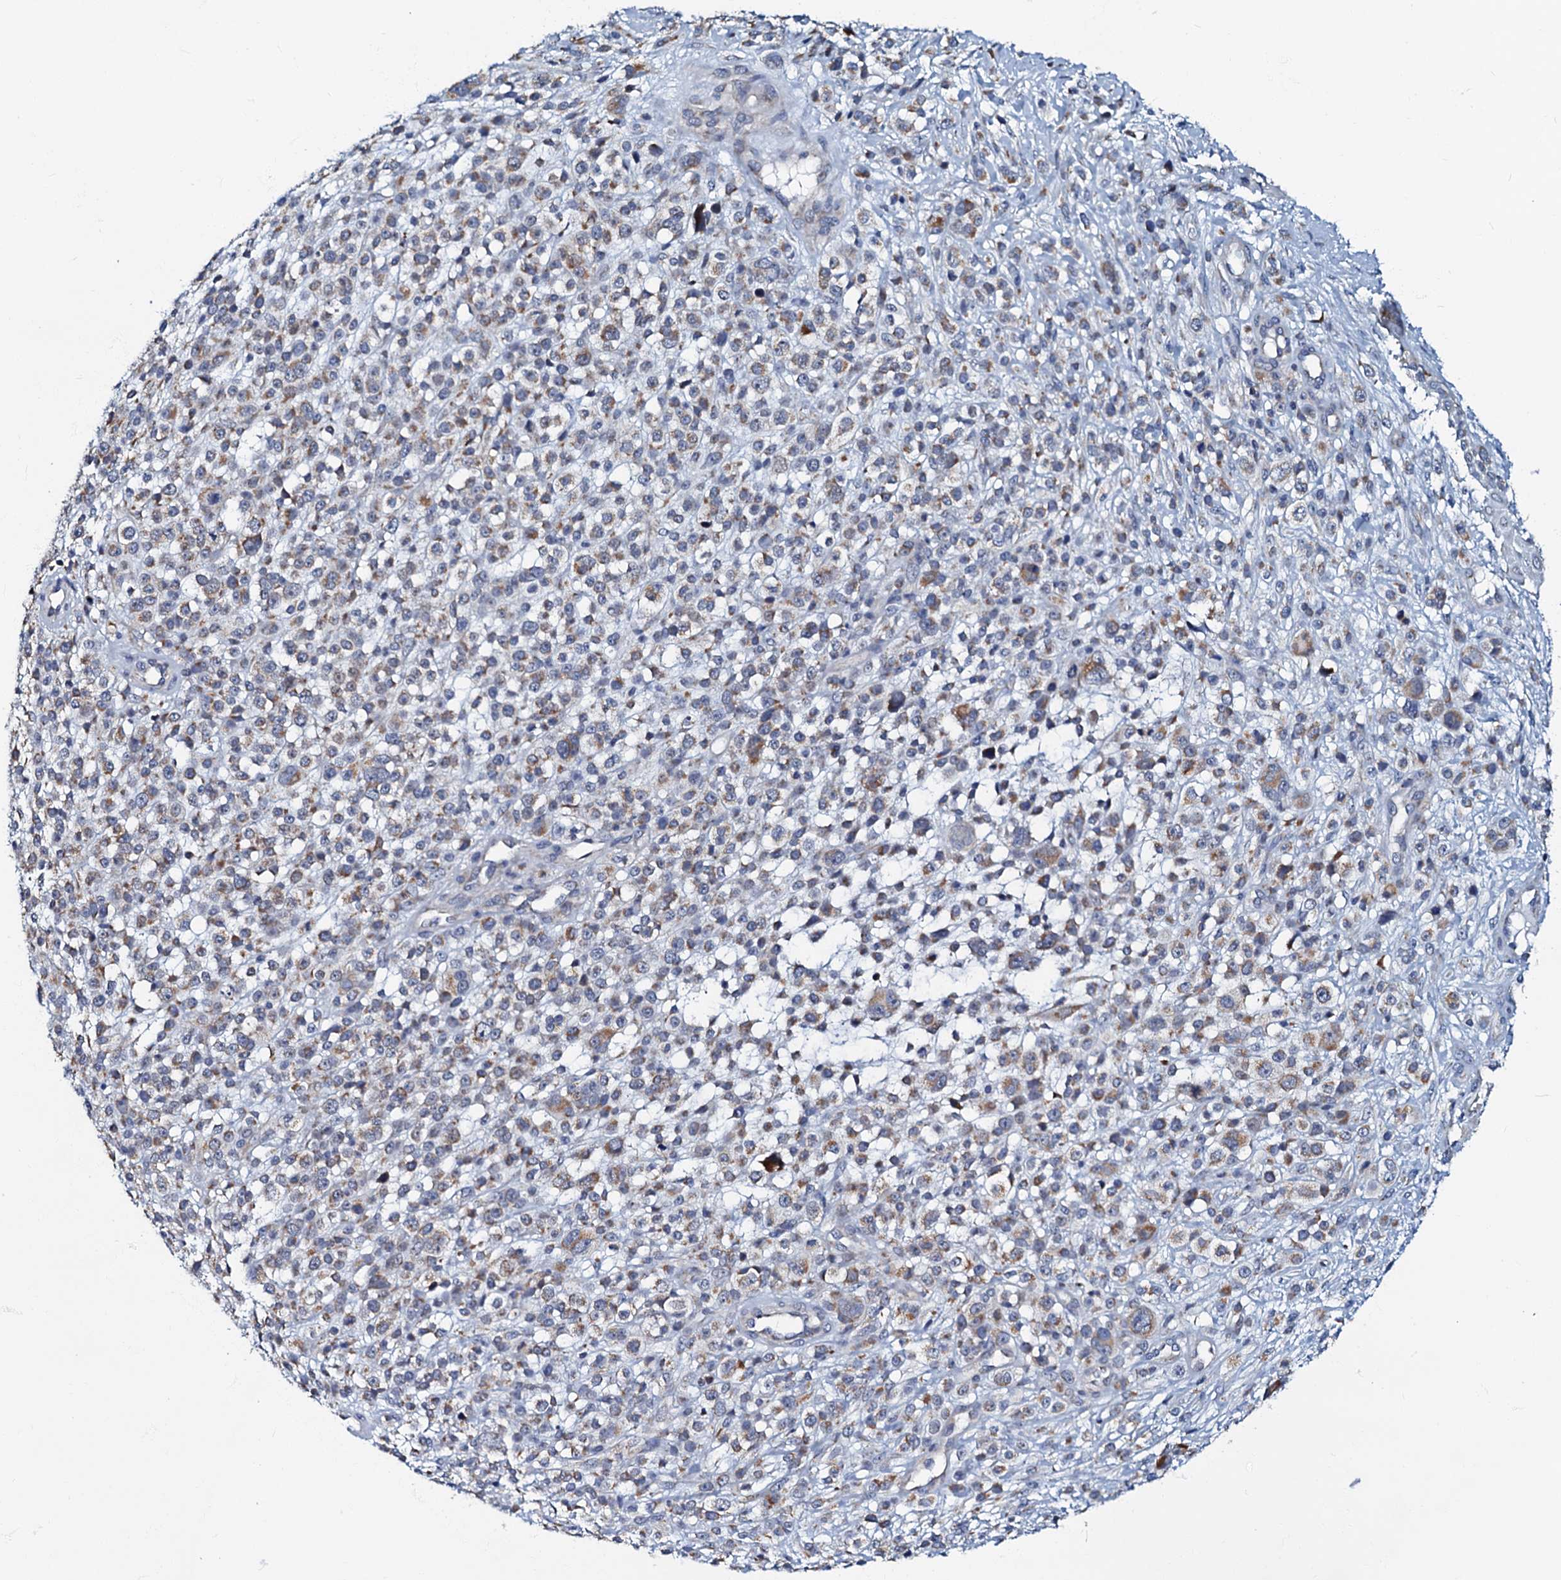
{"staining": {"intensity": "weak", "quantity": "25%-75%", "location": "cytoplasmic/membranous"}, "tissue": "melanoma", "cell_type": "Tumor cells", "image_type": "cancer", "snomed": [{"axis": "morphology", "description": "Malignant melanoma, NOS"}, {"axis": "topography", "description": "Skin"}], "caption": "Malignant melanoma stained for a protein shows weak cytoplasmic/membranous positivity in tumor cells.", "gene": "MRPL51", "patient": {"sex": "female", "age": 55}}